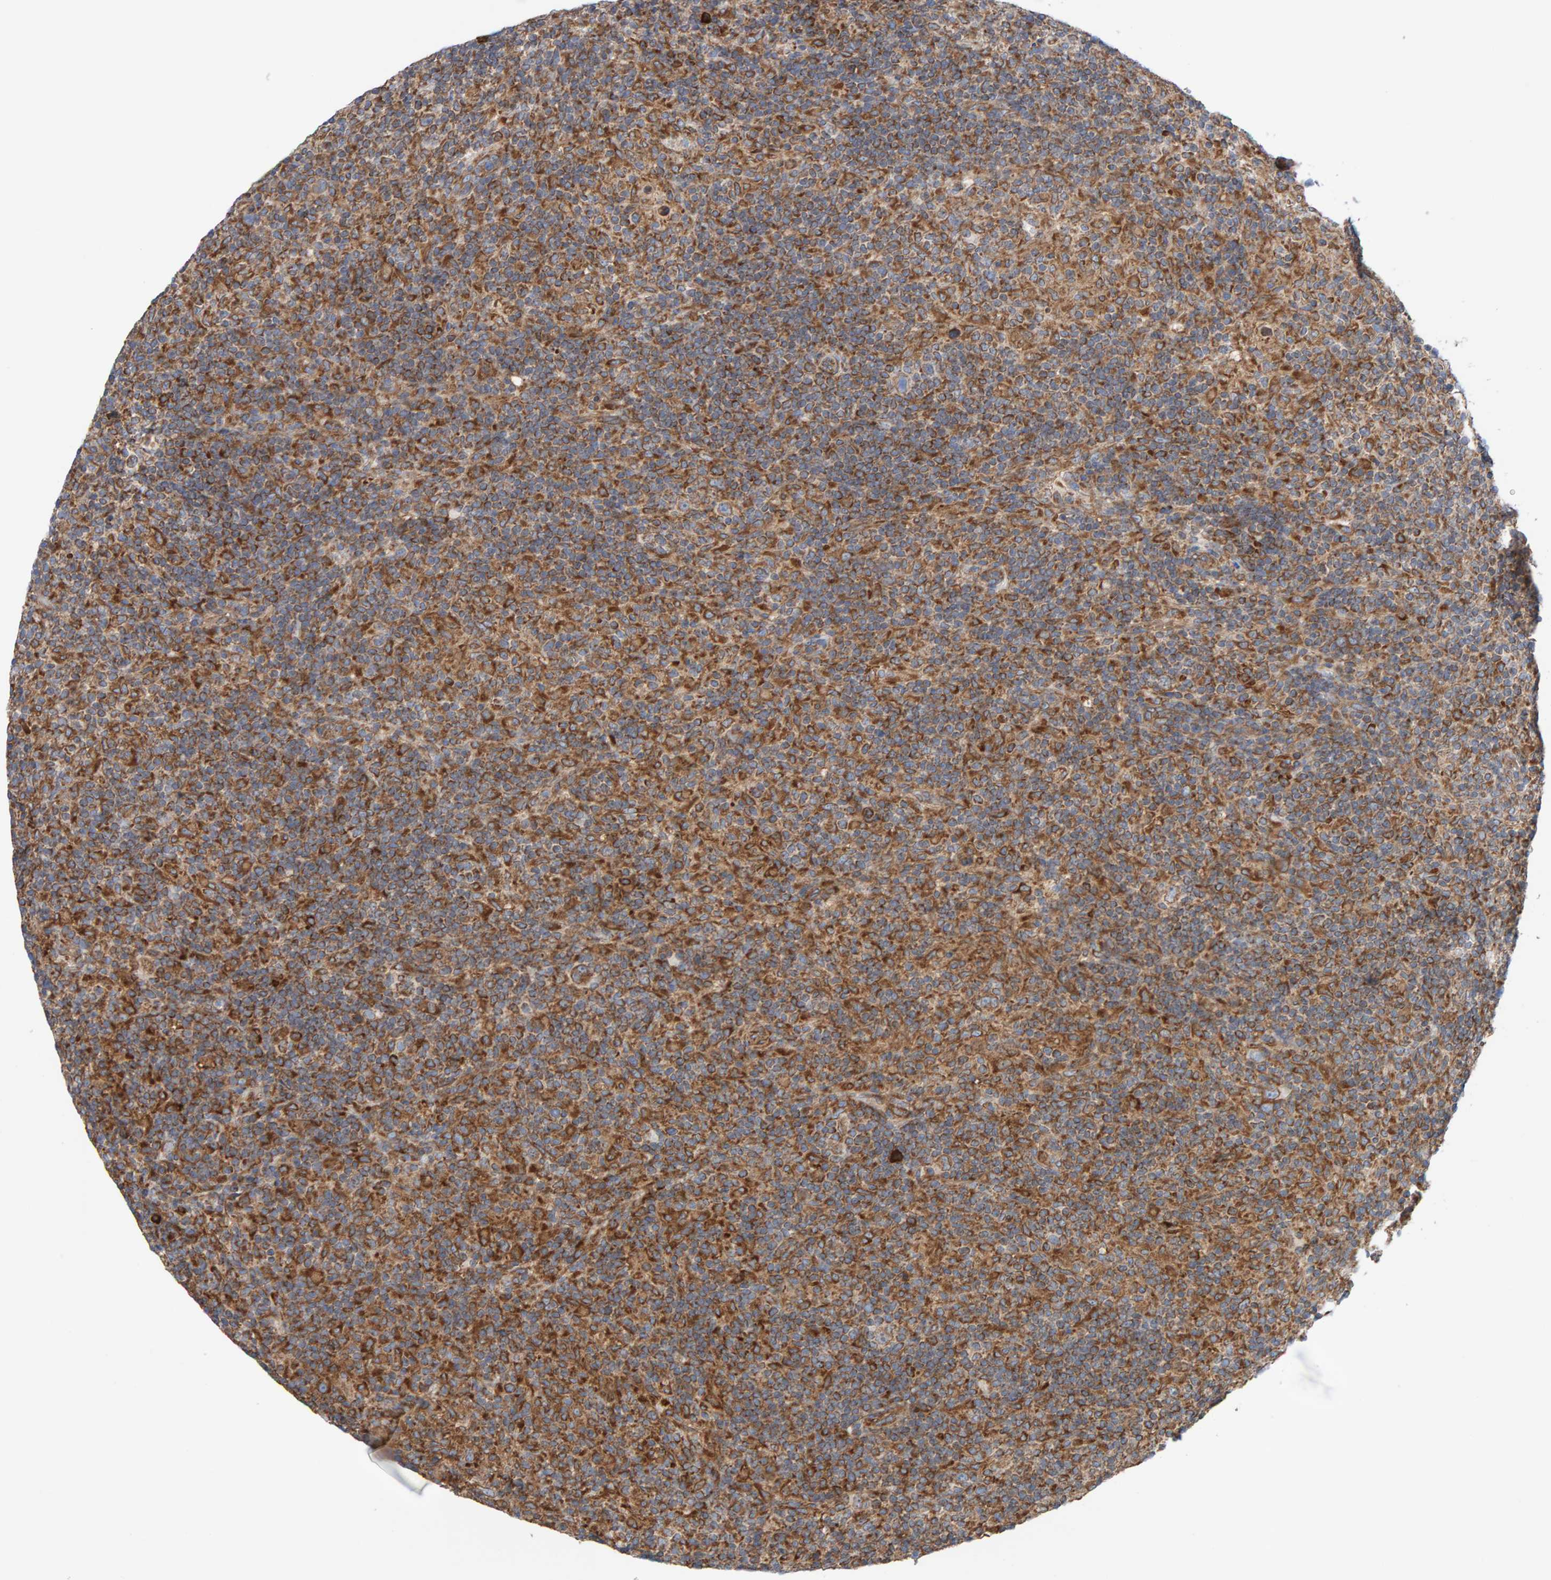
{"staining": {"intensity": "moderate", "quantity": ">75%", "location": "cytoplasmic/membranous"}, "tissue": "lymphoma", "cell_type": "Tumor cells", "image_type": "cancer", "snomed": [{"axis": "morphology", "description": "Hodgkin's disease, NOS"}, {"axis": "topography", "description": "Lymph node"}], "caption": "Lymphoma tissue displays moderate cytoplasmic/membranous staining in about >75% of tumor cells, visualized by immunohistochemistry.", "gene": "CDK5RAP3", "patient": {"sex": "male", "age": 70}}